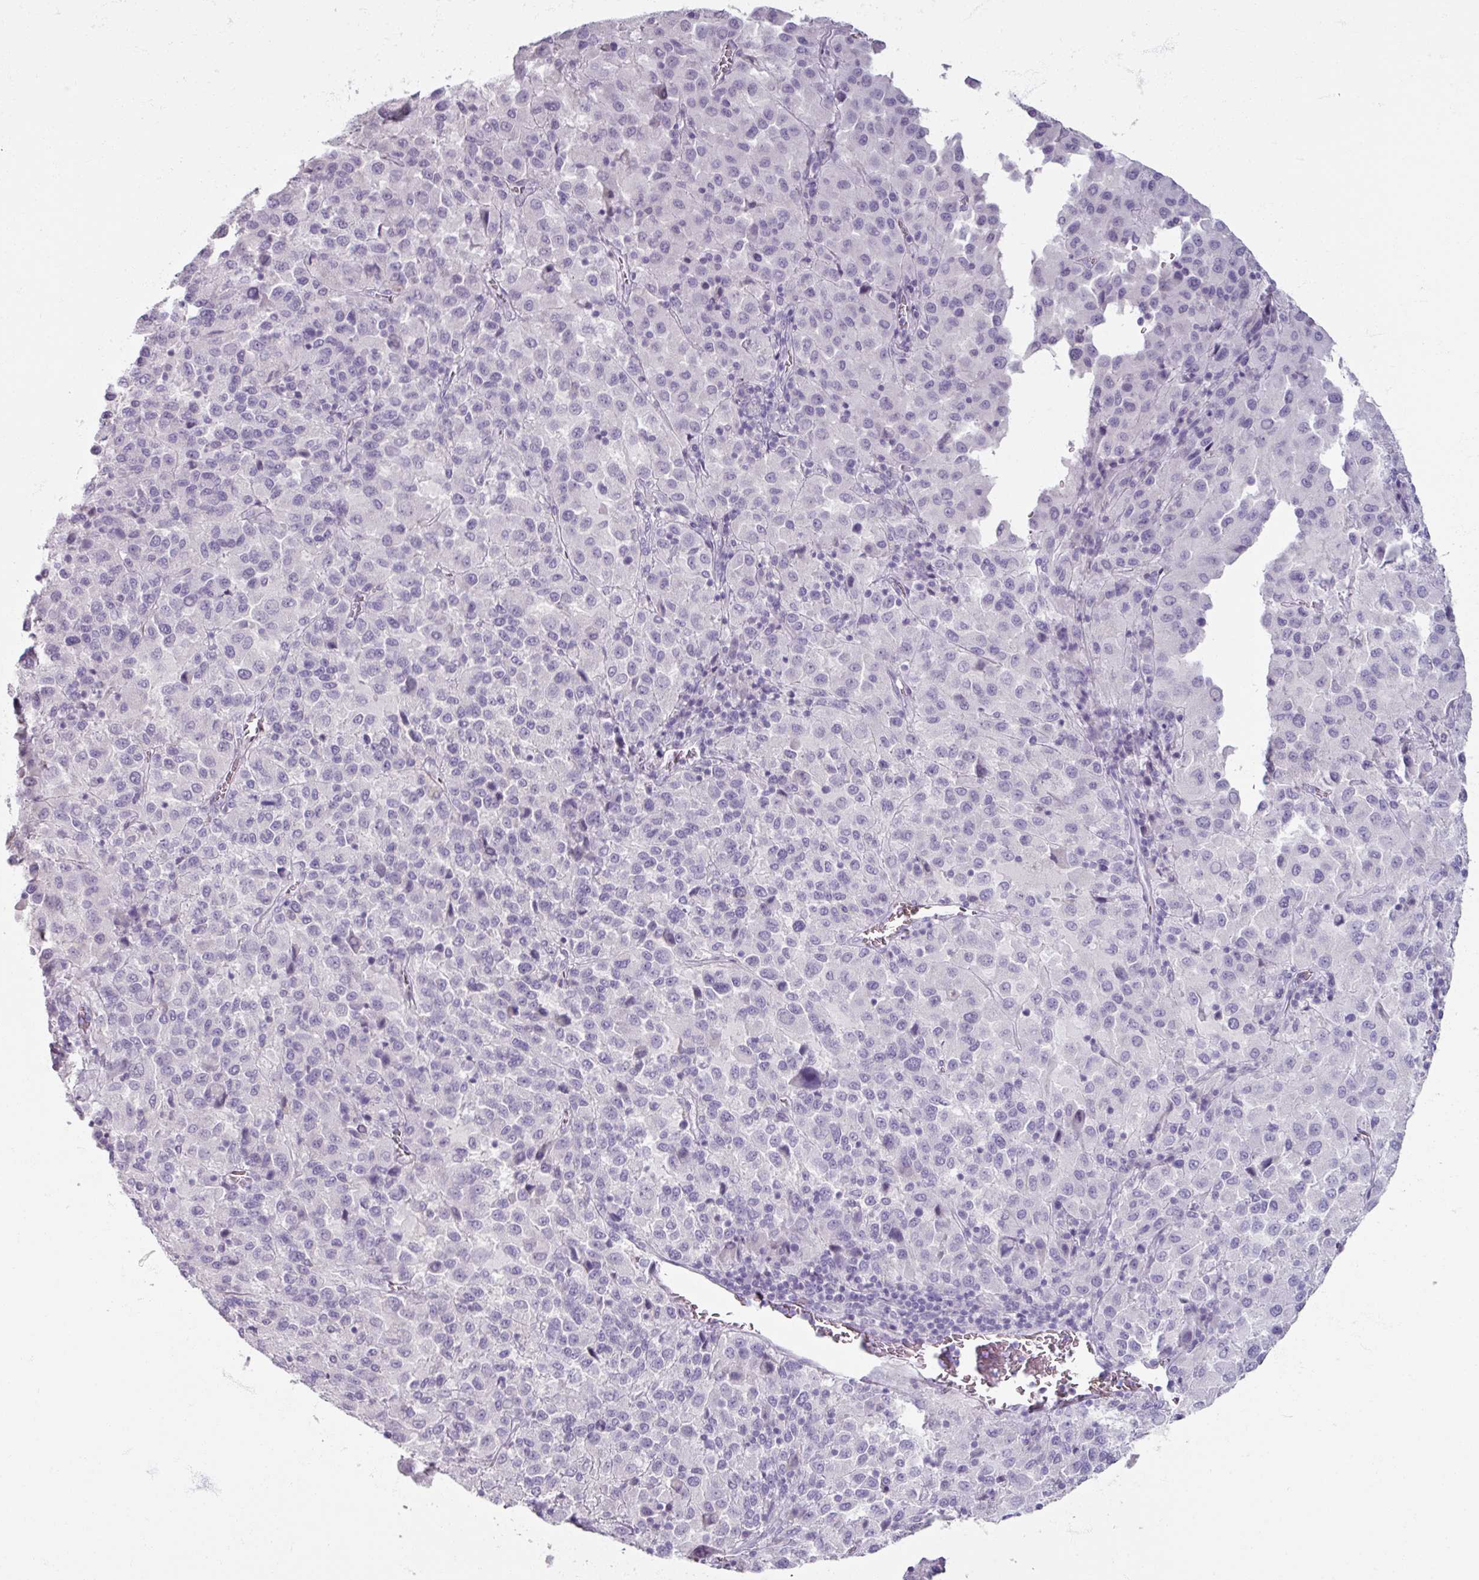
{"staining": {"intensity": "negative", "quantity": "none", "location": "none"}, "tissue": "melanoma", "cell_type": "Tumor cells", "image_type": "cancer", "snomed": [{"axis": "morphology", "description": "Malignant melanoma, Metastatic site"}, {"axis": "topography", "description": "Lung"}], "caption": "This is a histopathology image of immunohistochemistry (IHC) staining of malignant melanoma (metastatic site), which shows no staining in tumor cells.", "gene": "TG", "patient": {"sex": "male", "age": 64}}